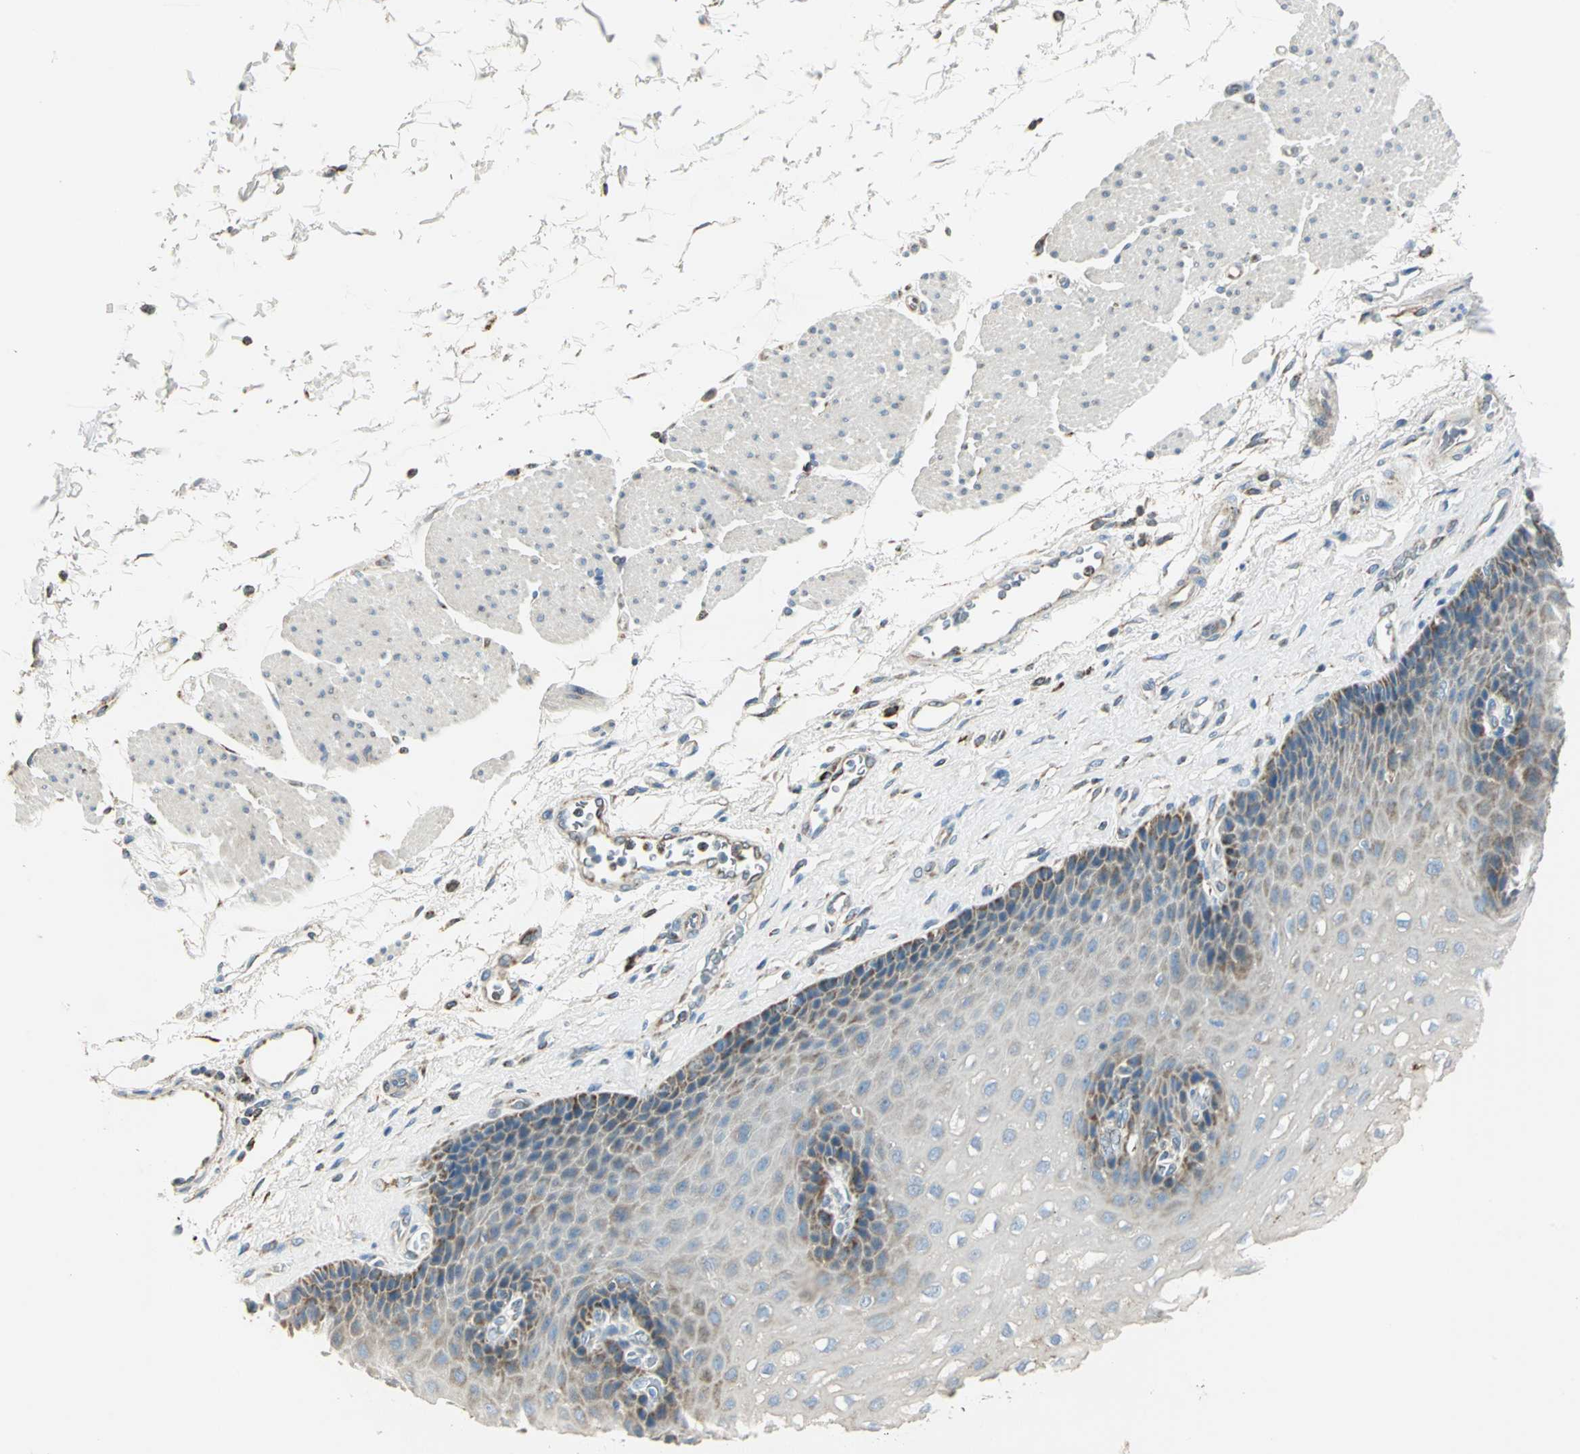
{"staining": {"intensity": "moderate", "quantity": "<25%", "location": "cytoplasmic/membranous"}, "tissue": "esophagus", "cell_type": "Squamous epithelial cells", "image_type": "normal", "snomed": [{"axis": "morphology", "description": "Normal tissue, NOS"}, {"axis": "topography", "description": "Esophagus"}], "caption": "IHC image of benign esophagus: esophagus stained using immunohistochemistry exhibits low levels of moderate protein expression localized specifically in the cytoplasmic/membranous of squamous epithelial cells, appearing as a cytoplasmic/membranous brown color.", "gene": "ACADM", "patient": {"sex": "female", "age": 72}}